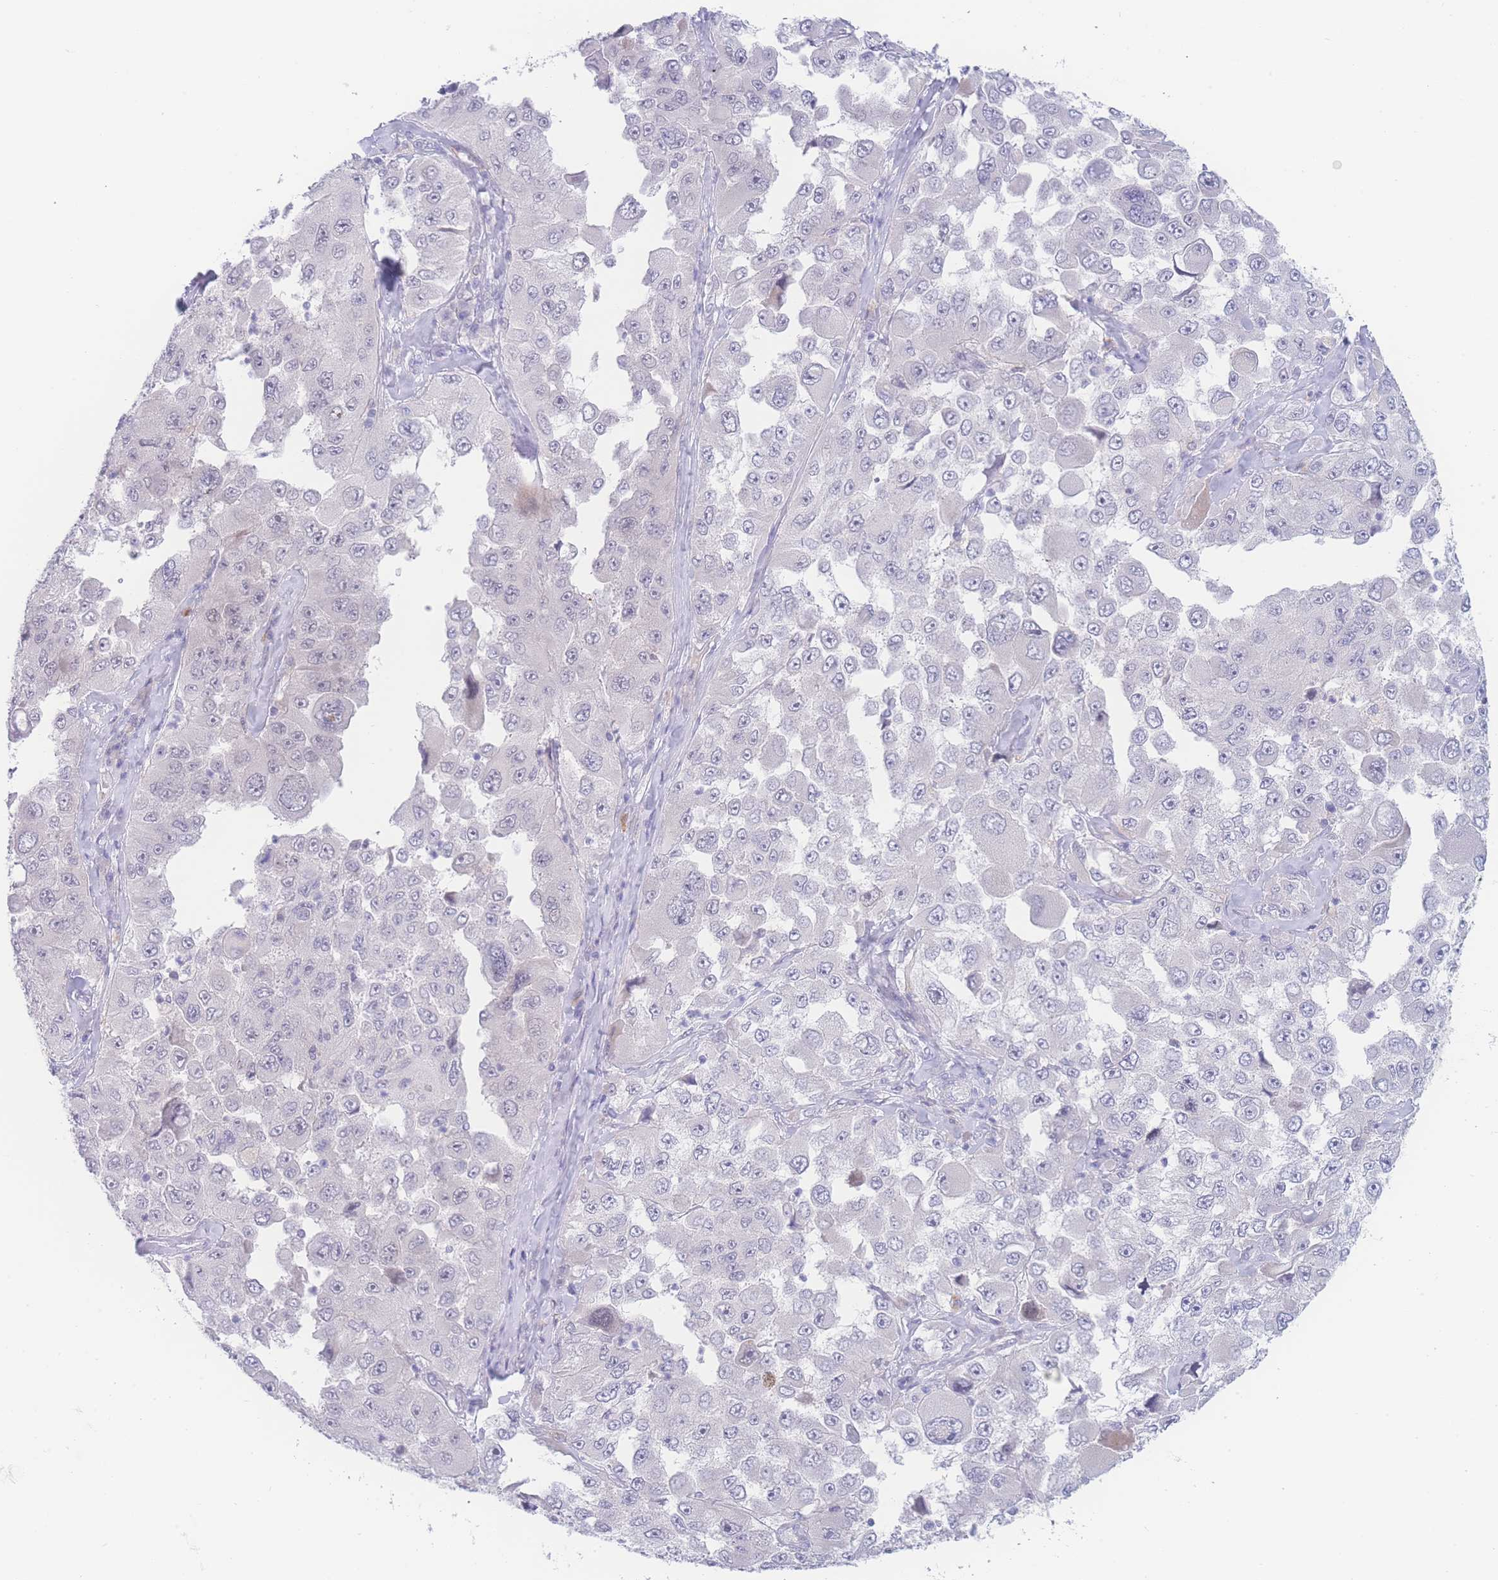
{"staining": {"intensity": "negative", "quantity": "none", "location": "none"}, "tissue": "melanoma", "cell_type": "Tumor cells", "image_type": "cancer", "snomed": [{"axis": "morphology", "description": "Malignant melanoma, Metastatic site"}, {"axis": "topography", "description": "Lymph node"}], "caption": "Immunohistochemistry (IHC) photomicrograph of human malignant melanoma (metastatic site) stained for a protein (brown), which reveals no expression in tumor cells.", "gene": "PRSS22", "patient": {"sex": "male", "age": 62}}